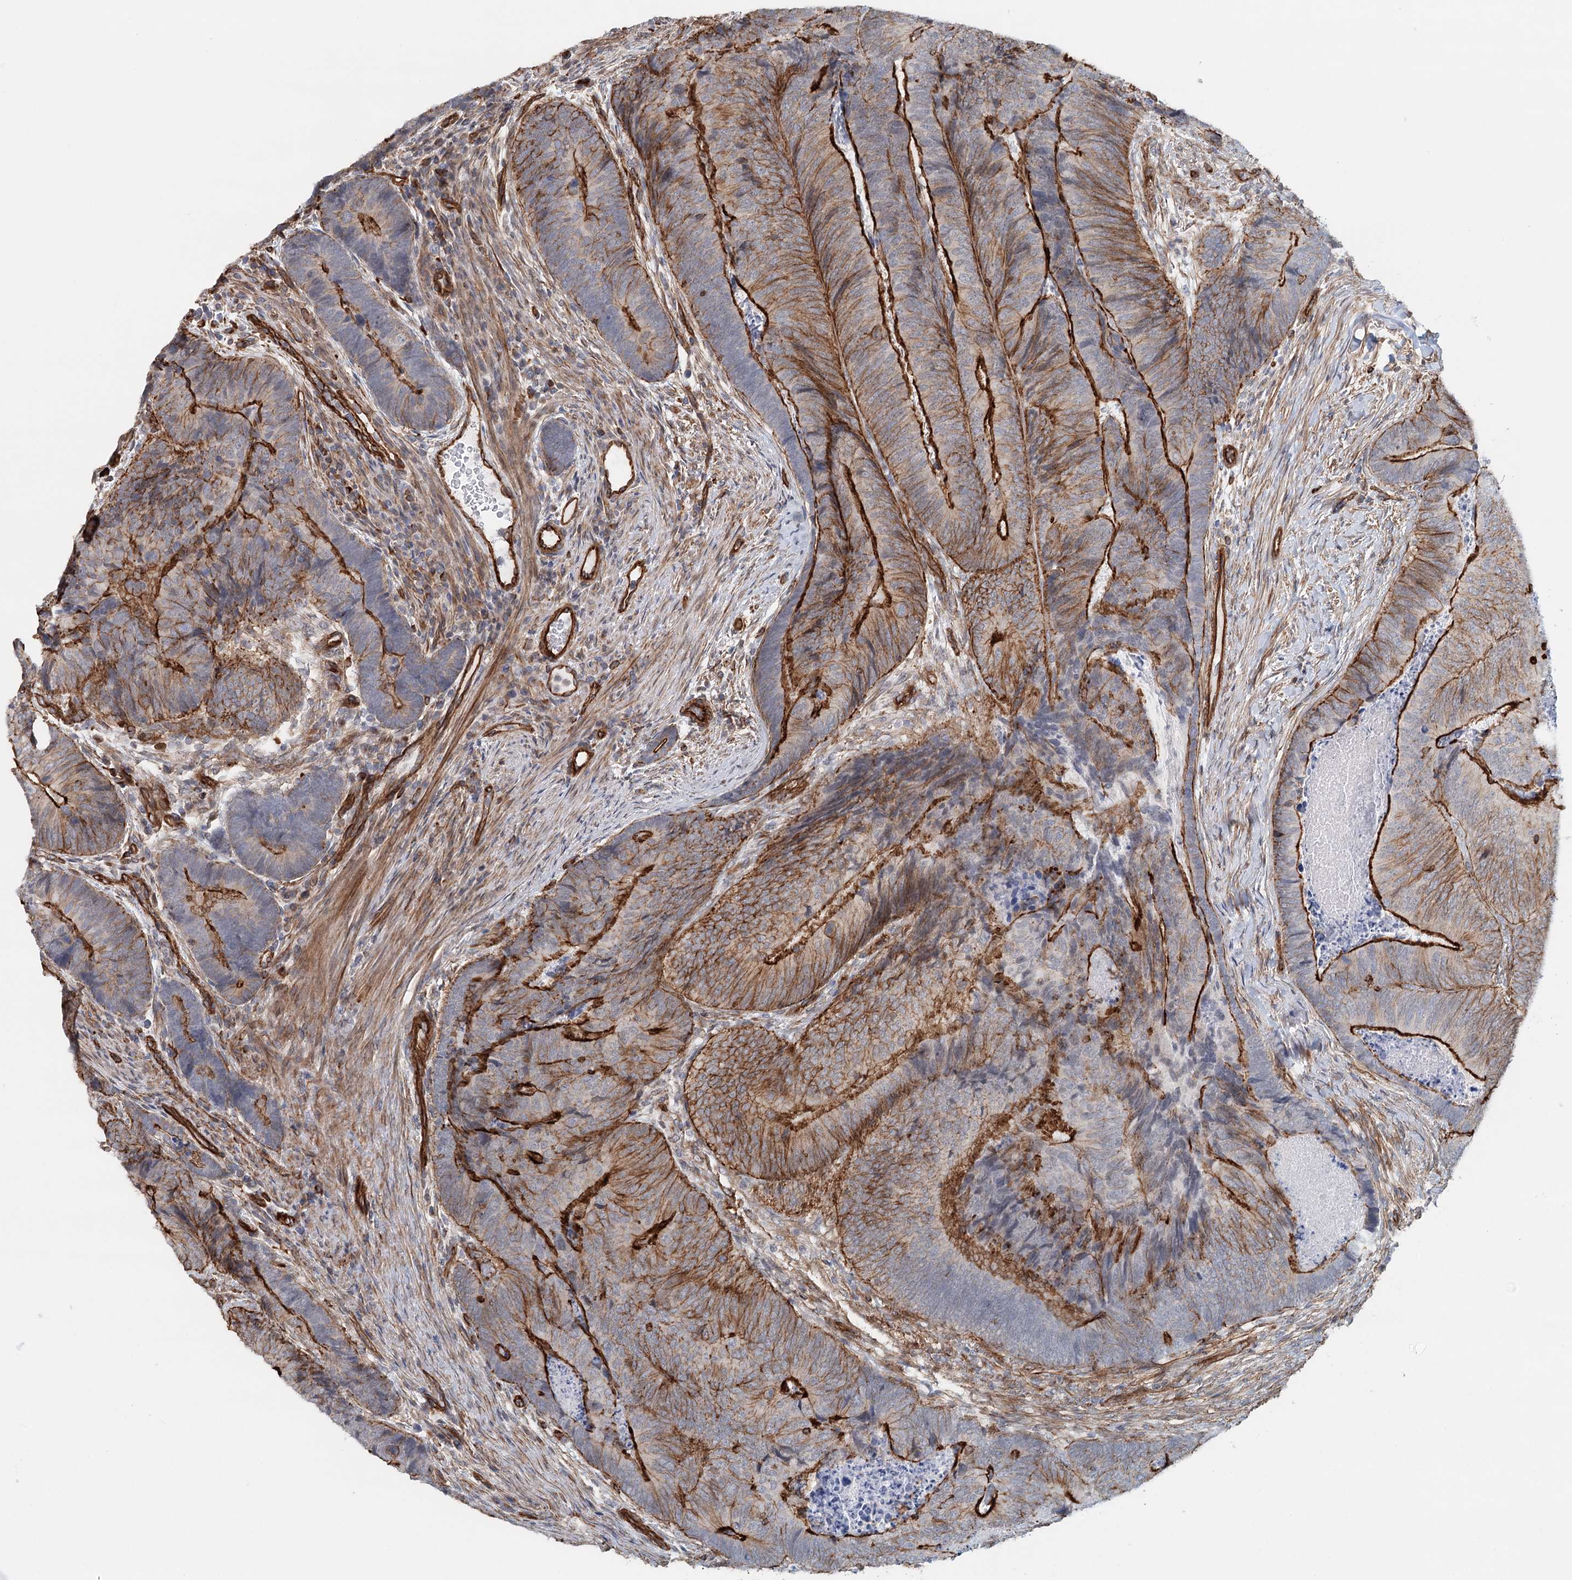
{"staining": {"intensity": "strong", "quantity": ">75%", "location": "cytoplasmic/membranous"}, "tissue": "colorectal cancer", "cell_type": "Tumor cells", "image_type": "cancer", "snomed": [{"axis": "morphology", "description": "Adenocarcinoma, NOS"}, {"axis": "topography", "description": "Colon"}], "caption": "Tumor cells display high levels of strong cytoplasmic/membranous positivity in approximately >75% of cells in human colorectal cancer (adenocarcinoma).", "gene": "SYNPO", "patient": {"sex": "female", "age": 67}}